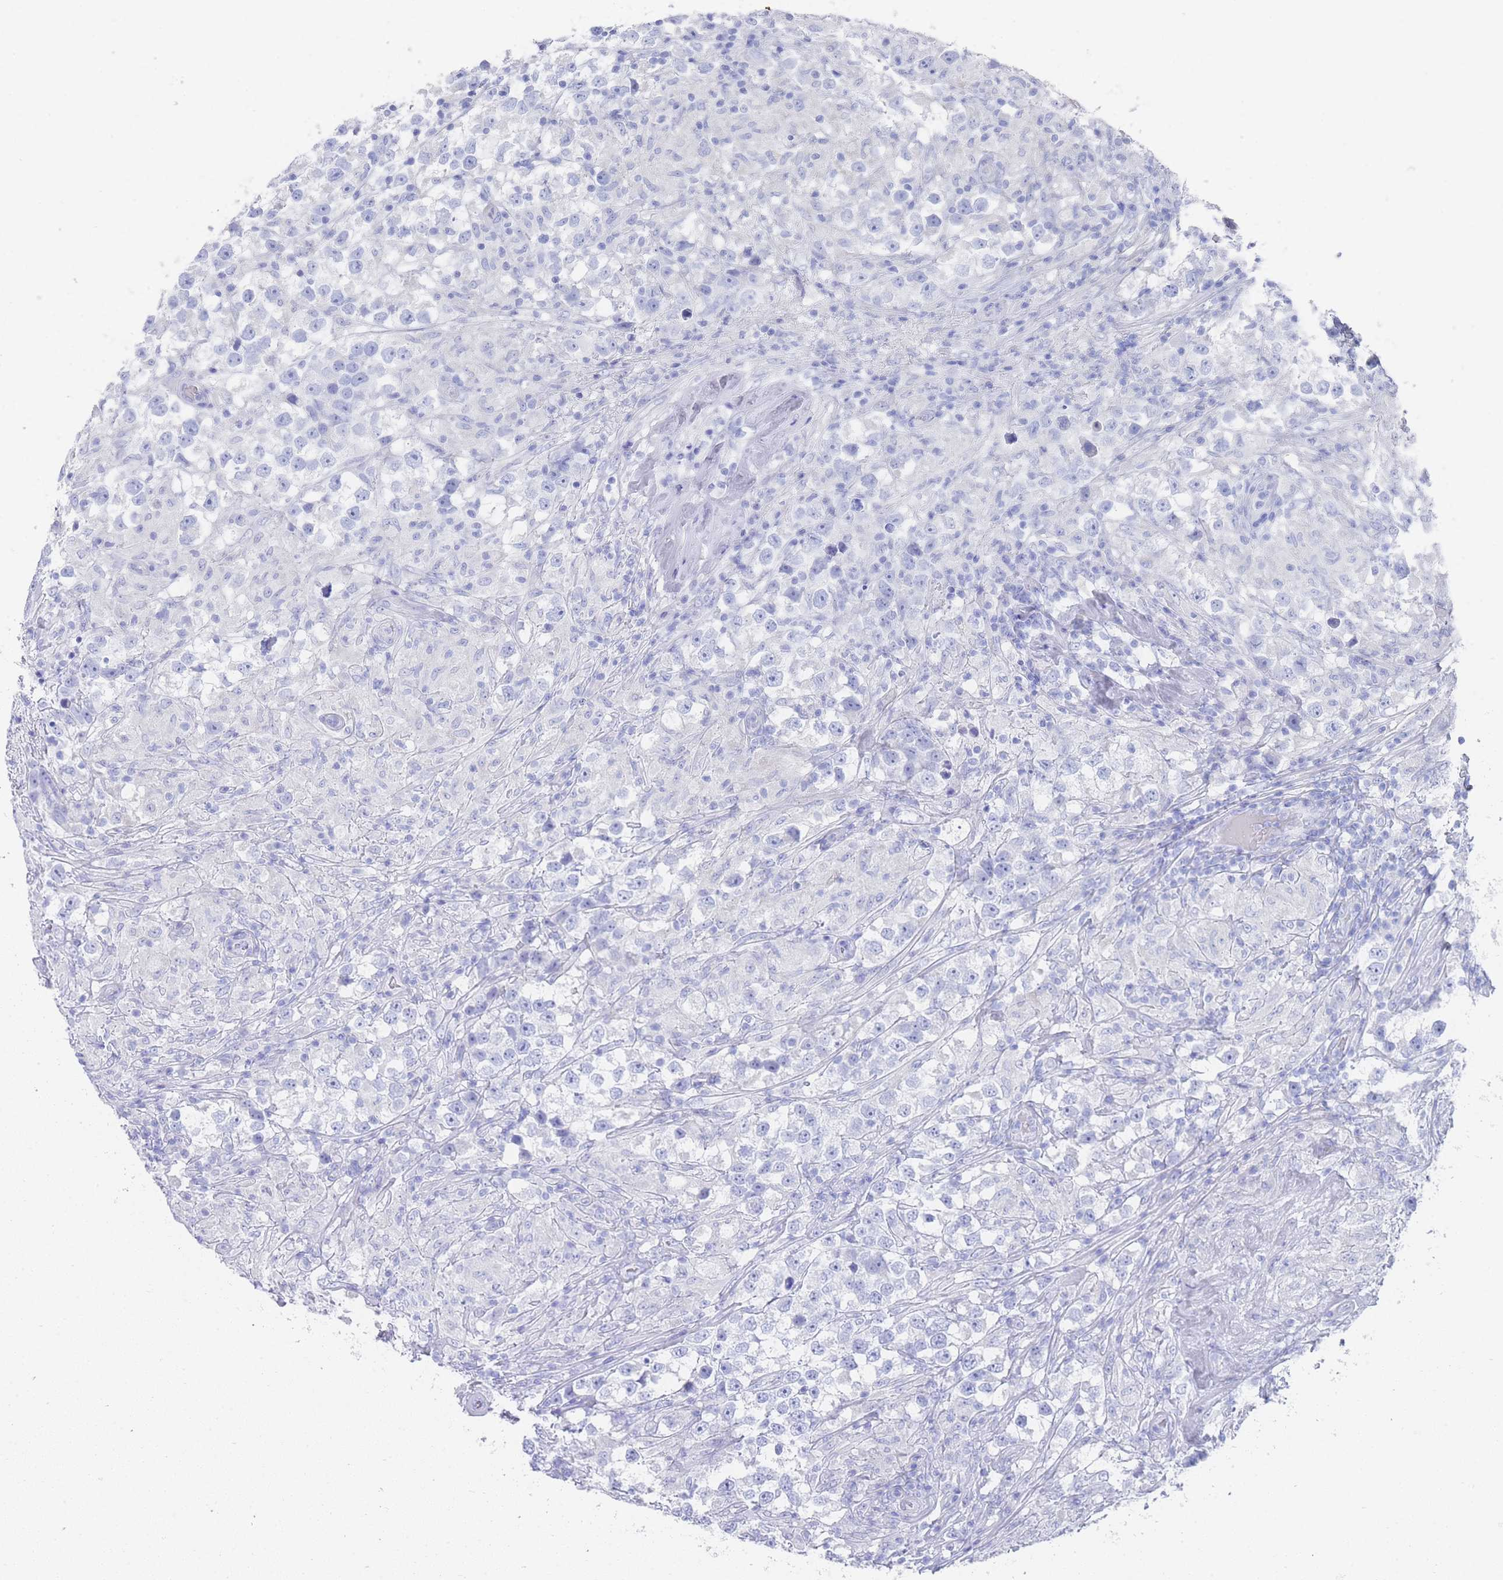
{"staining": {"intensity": "negative", "quantity": "none", "location": "none"}, "tissue": "testis cancer", "cell_type": "Tumor cells", "image_type": "cancer", "snomed": [{"axis": "morphology", "description": "Seminoma, NOS"}, {"axis": "topography", "description": "Testis"}], "caption": "Photomicrograph shows no protein positivity in tumor cells of testis cancer (seminoma) tissue.", "gene": "LRRC37A", "patient": {"sex": "male", "age": 46}}